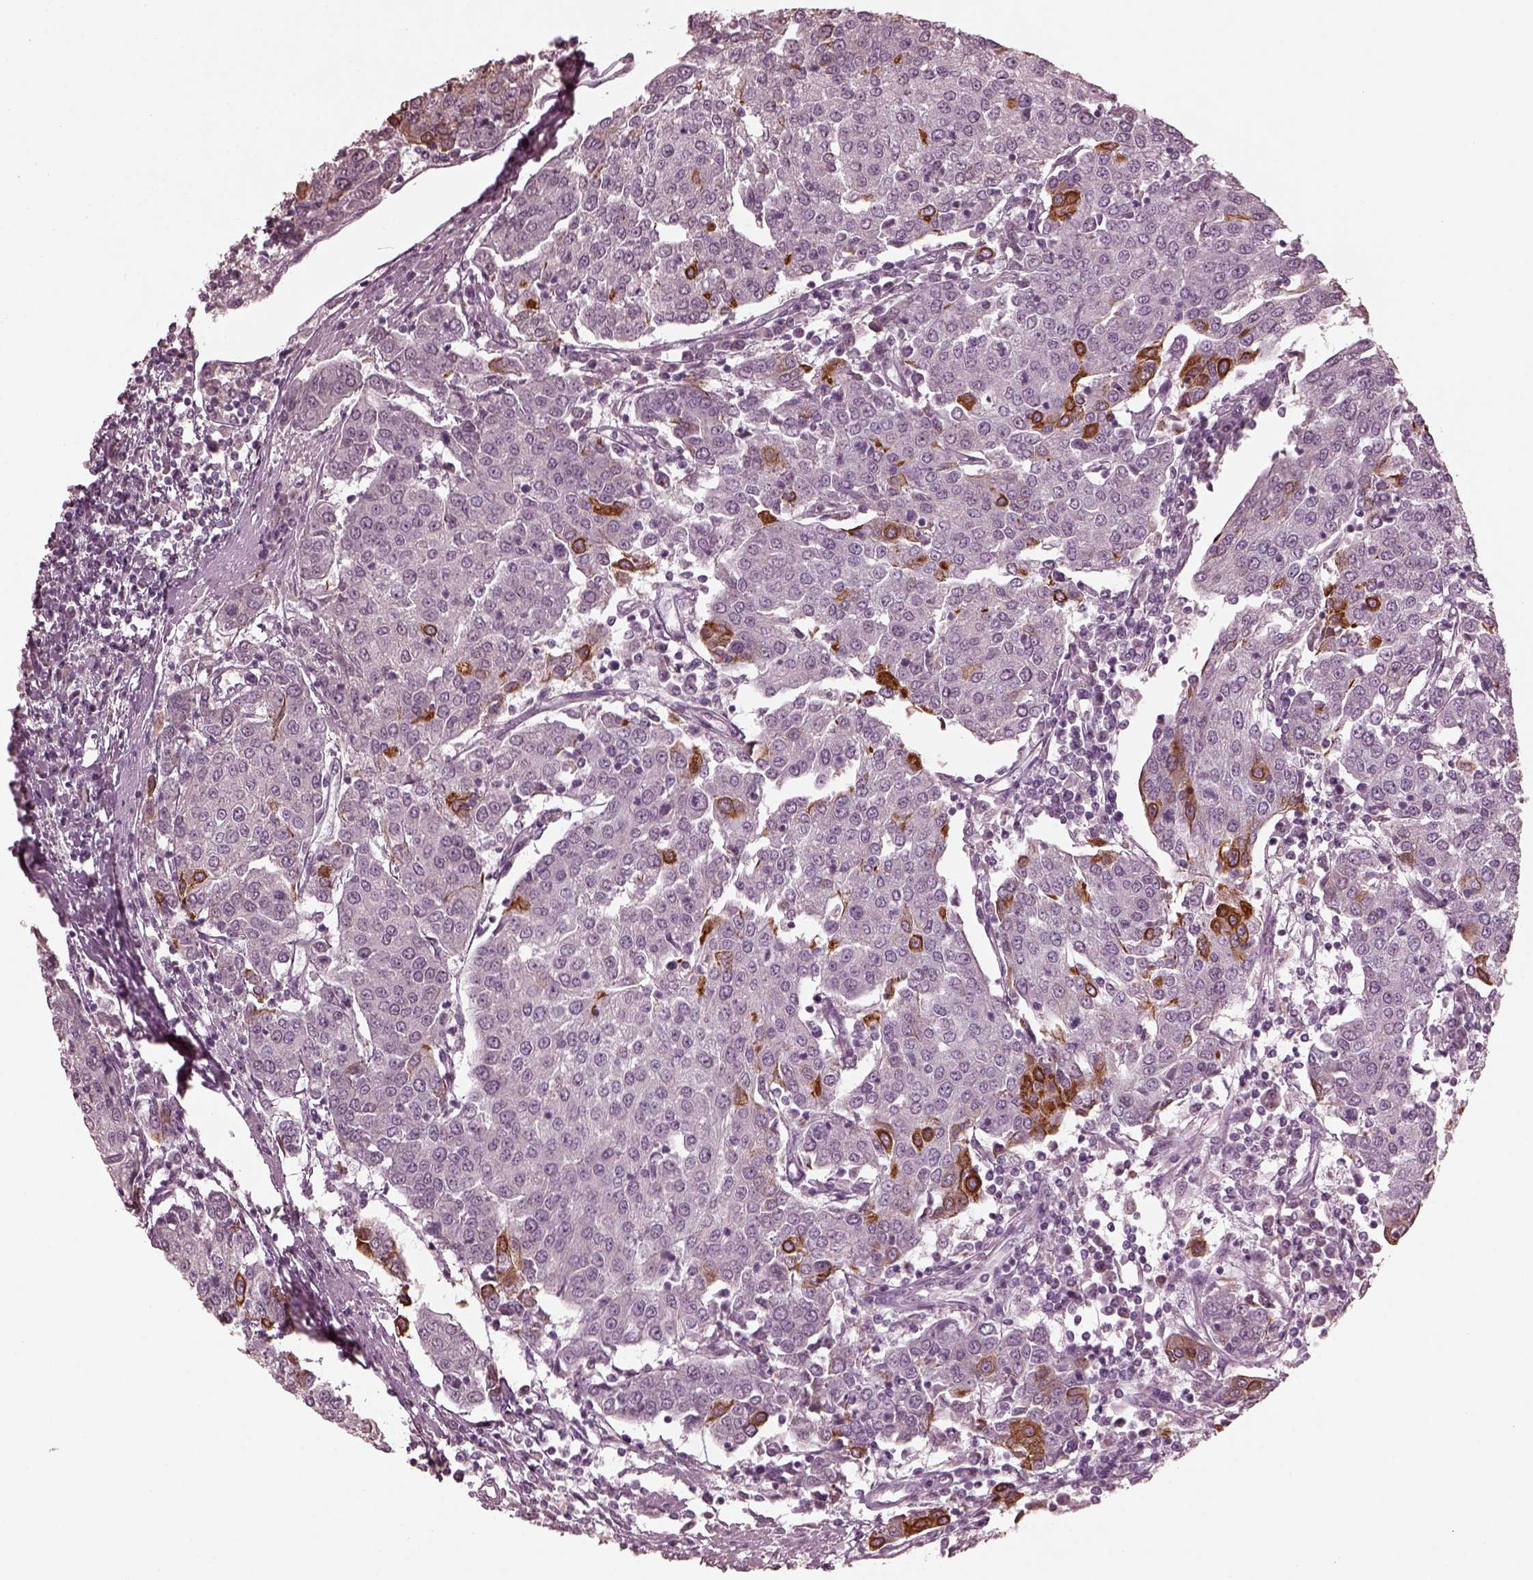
{"staining": {"intensity": "strong", "quantity": "<25%", "location": "cytoplasmic/membranous"}, "tissue": "urothelial cancer", "cell_type": "Tumor cells", "image_type": "cancer", "snomed": [{"axis": "morphology", "description": "Urothelial carcinoma, High grade"}, {"axis": "topography", "description": "Urinary bladder"}], "caption": "Protein analysis of urothelial carcinoma (high-grade) tissue exhibits strong cytoplasmic/membranous positivity in about <25% of tumor cells. The protein of interest is shown in brown color, while the nuclei are stained blue.", "gene": "KRT79", "patient": {"sex": "female", "age": 85}}